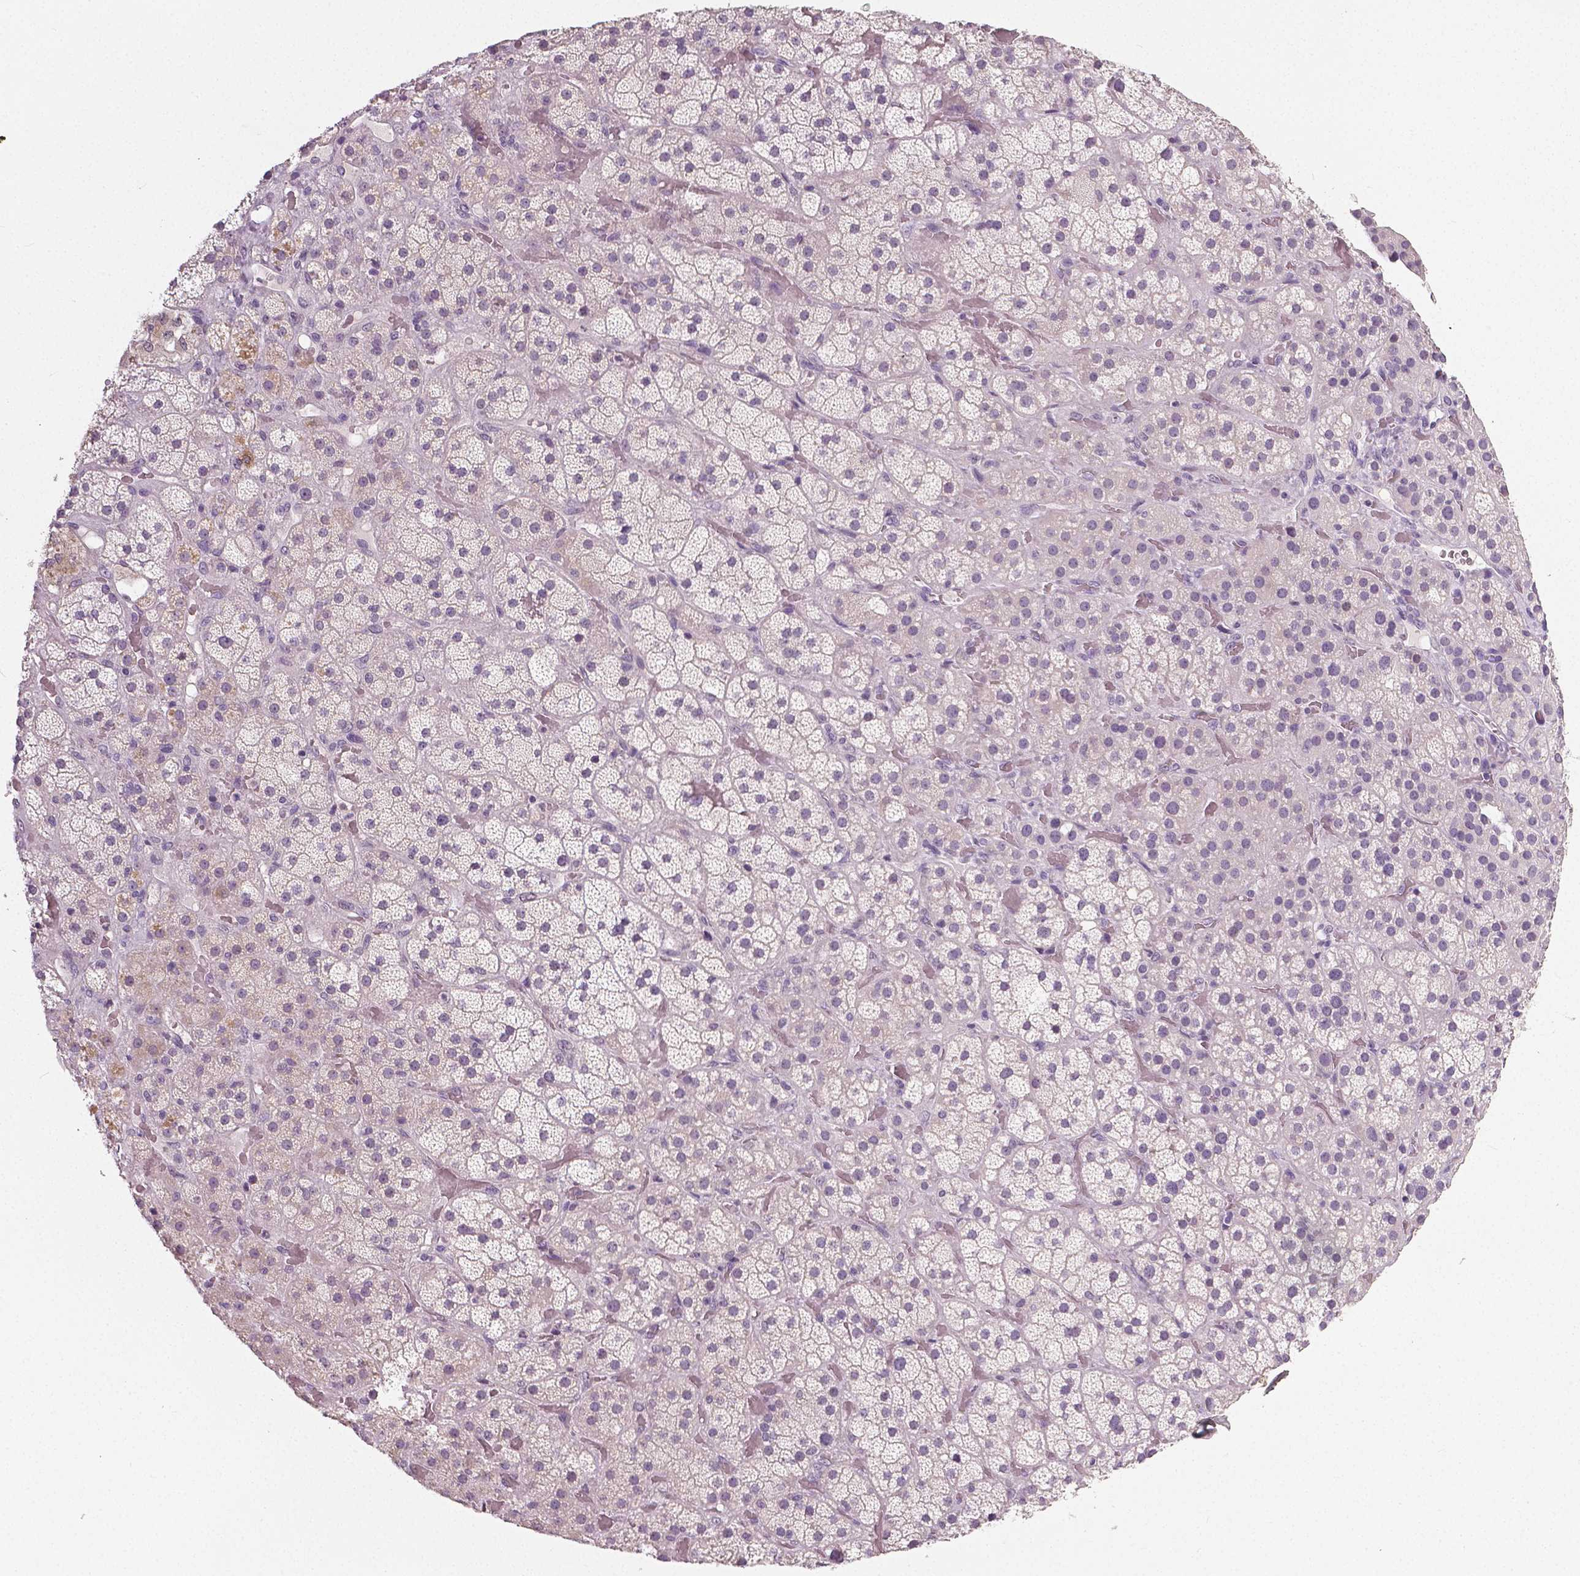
{"staining": {"intensity": "negative", "quantity": "none", "location": "none"}, "tissue": "adrenal gland", "cell_type": "Glandular cells", "image_type": "normal", "snomed": [{"axis": "morphology", "description": "Normal tissue, NOS"}, {"axis": "topography", "description": "Adrenal gland"}], "caption": "Glandular cells are negative for brown protein staining in normal adrenal gland. (Immunohistochemistry (ihc), brightfield microscopy, high magnification).", "gene": "NECAB1", "patient": {"sex": "male", "age": 57}}